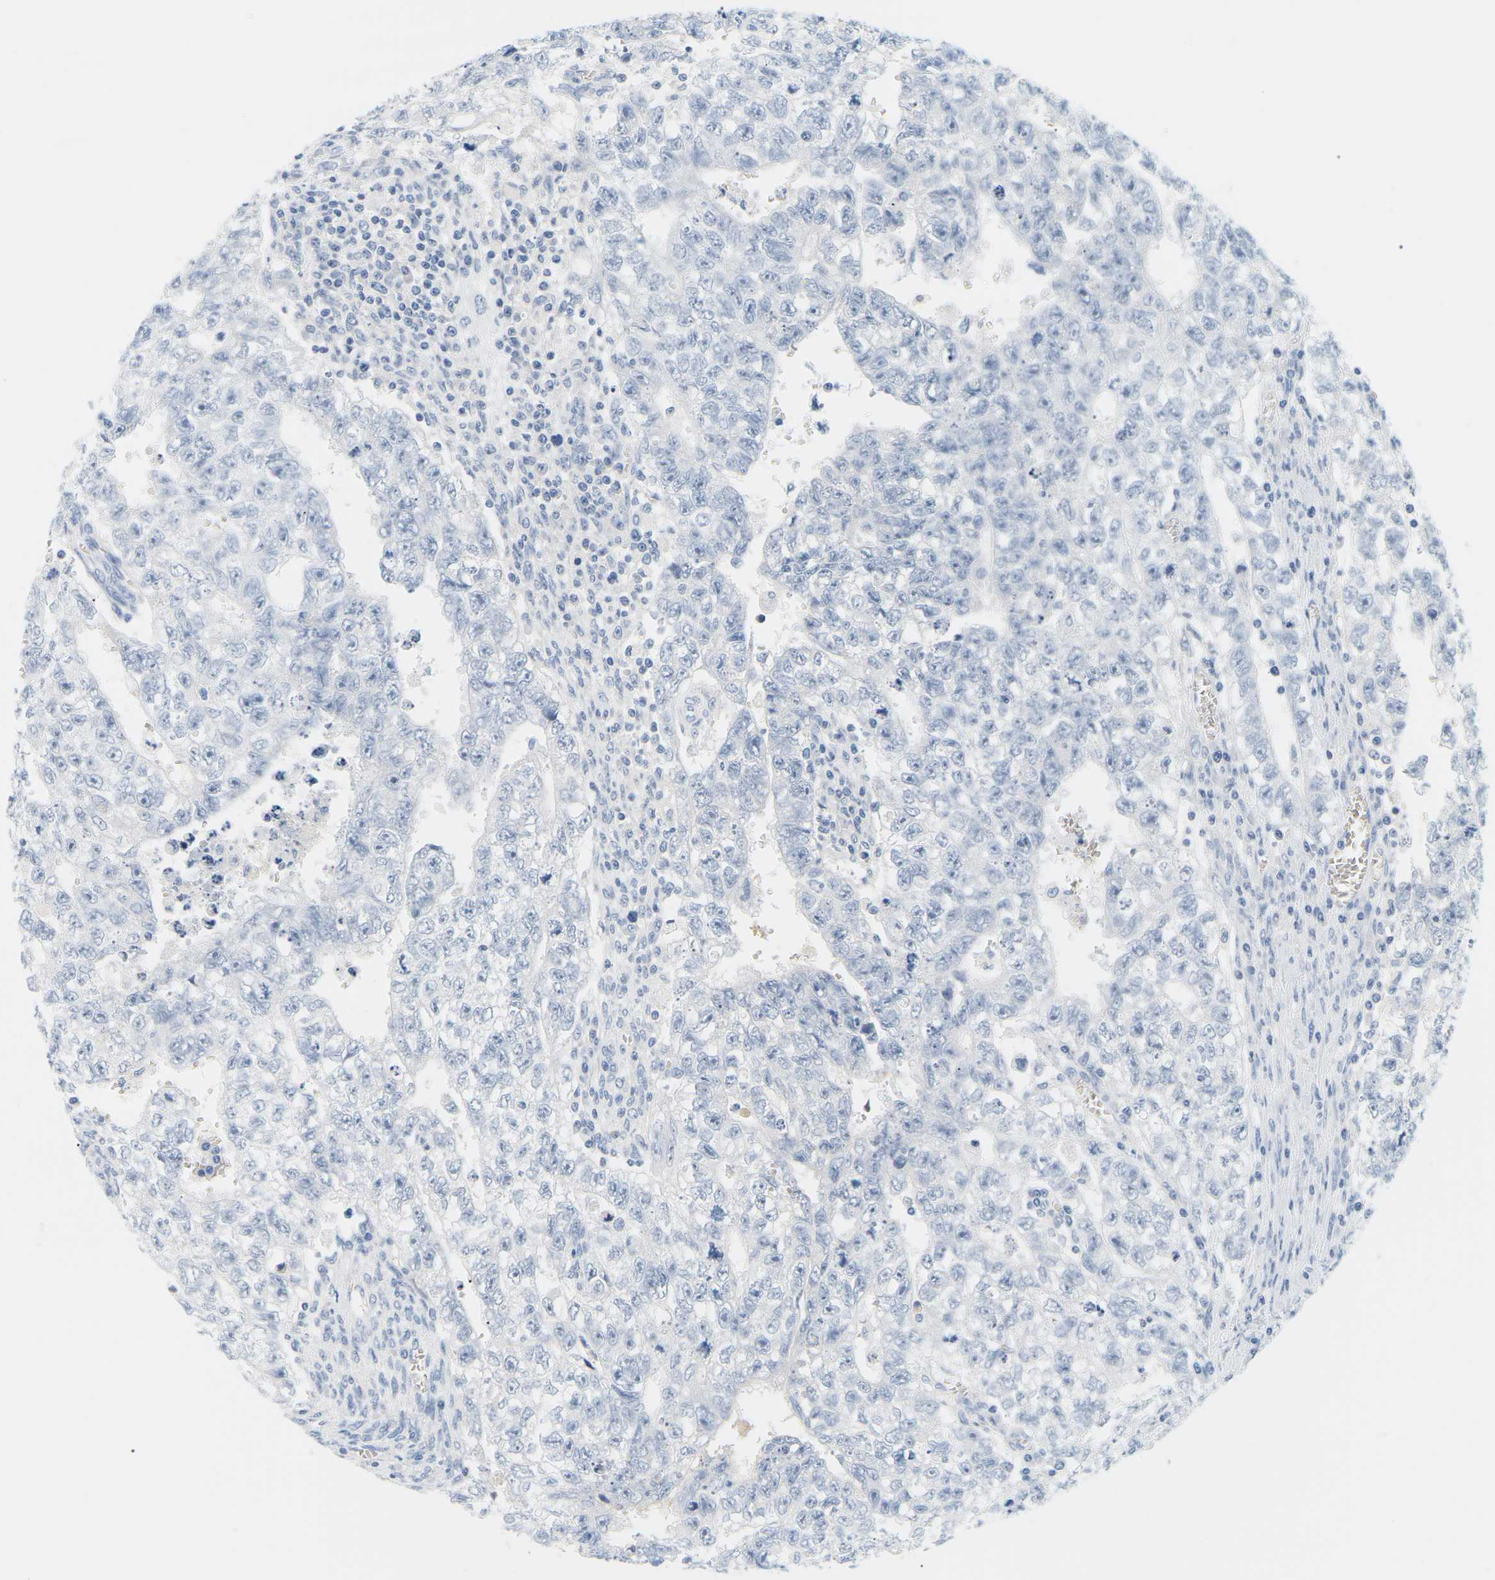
{"staining": {"intensity": "negative", "quantity": "none", "location": "none"}, "tissue": "testis cancer", "cell_type": "Tumor cells", "image_type": "cancer", "snomed": [{"axis": "morphology", "description": "Seminoma, NOS"}, {"axis": "morphology", "description": "Carcinoma, Embryonal, NOS"}, {"axis": "topography", "description": "Testis"}], "caption": "Tumor cells show no significant expression in testis cancer.", "gene": "APOB", "patient": {"sex": "male", "age": 38}}